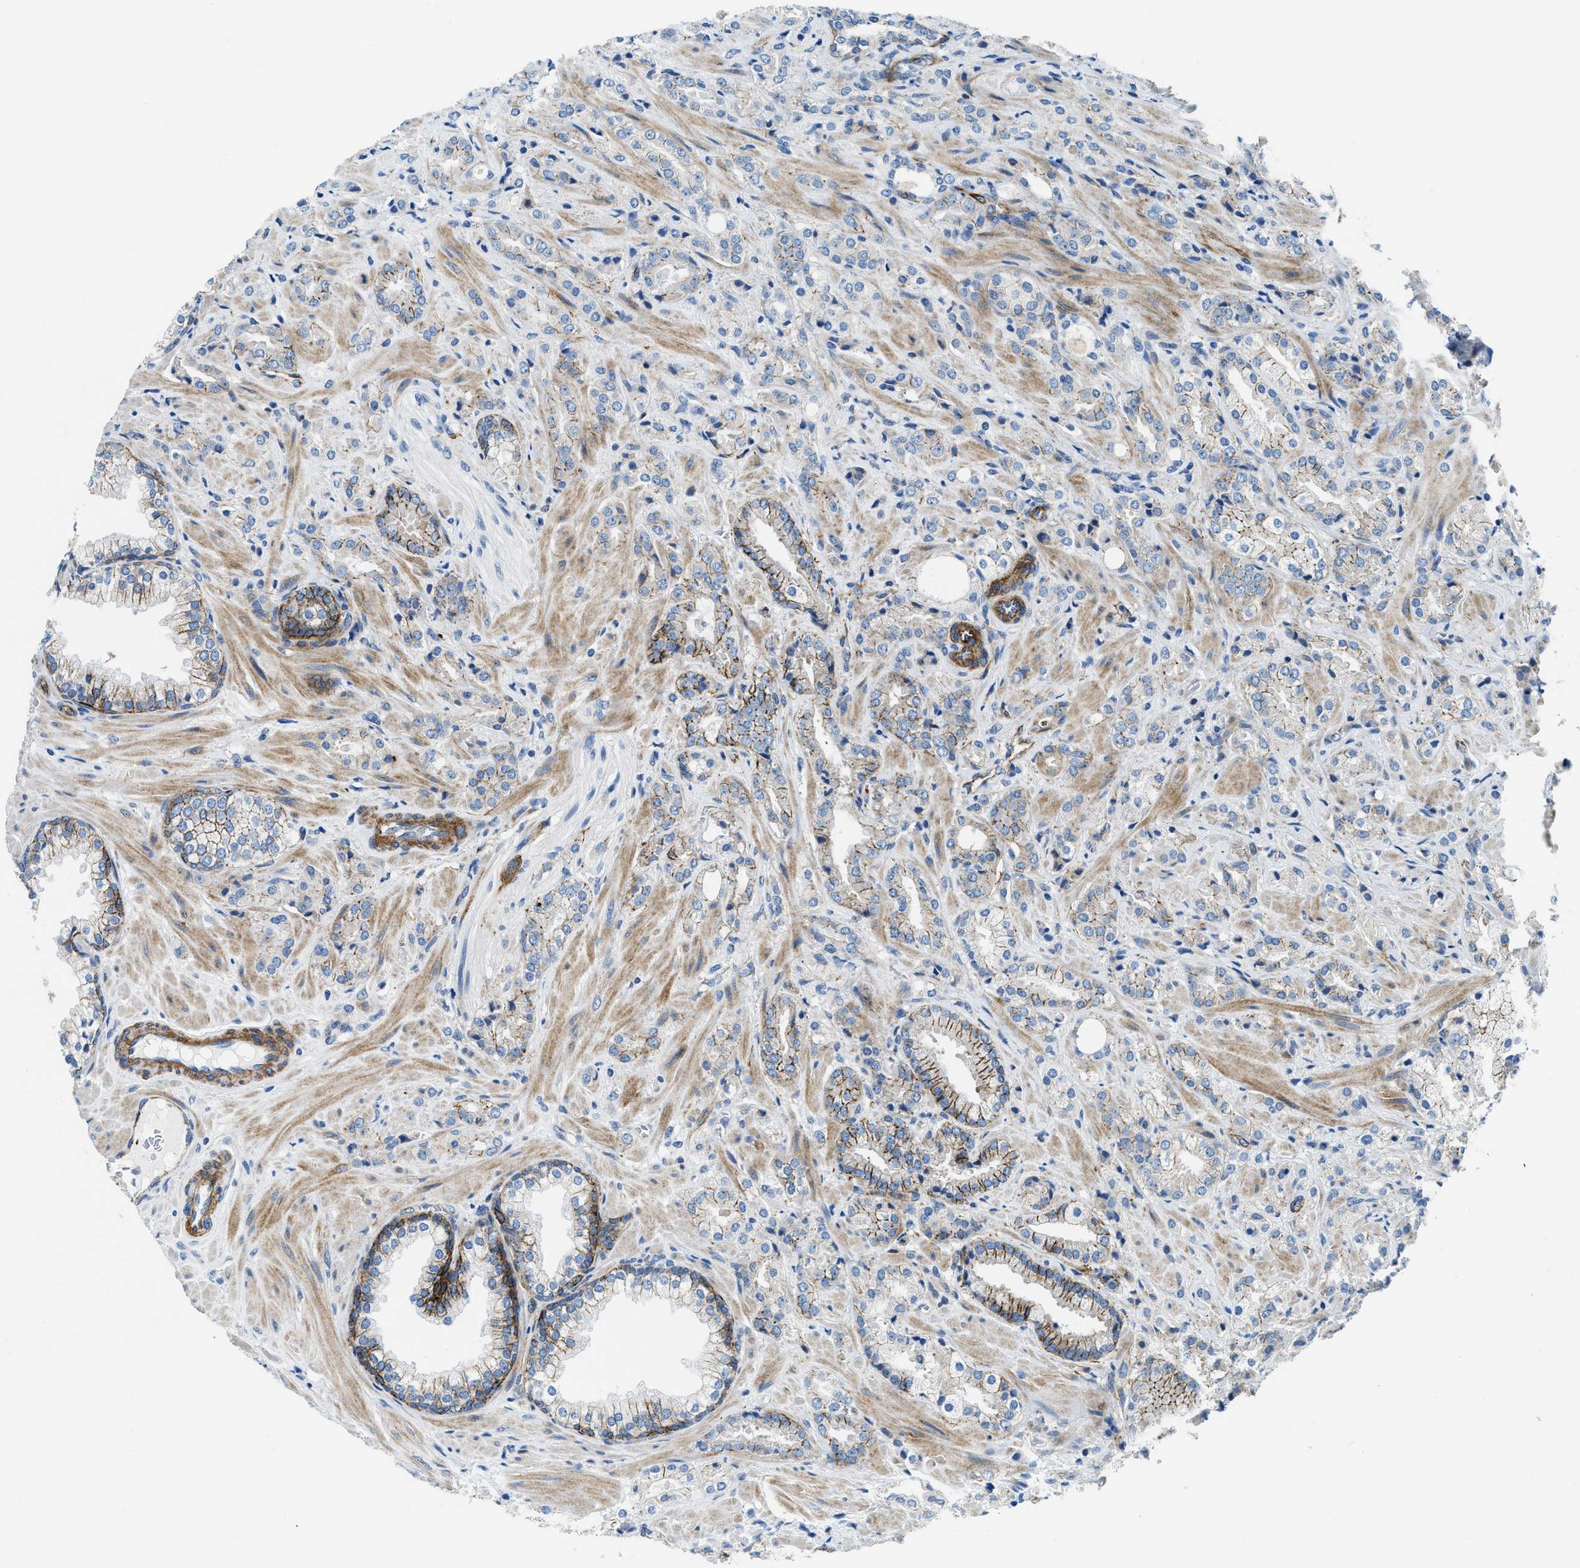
{"staining": {"intensity": "negative", "quantity": "none", "location": "none"}, "tissue": "prostate cancer", "cell_type": "Tumor cells", "image_type": "cancer", "snomed": [{"axis": "morphology", "description": "Adenocarcinoma, High grade"}, {"axis": "topography", "description": "Prostate"}], "caption": "The micrograph reveals no significant staining in tumor cells of prostate cancer (high-grade adenocarcinoma).", "gene": "CUTA", "patient": {"sex": "male", "age": 64}}